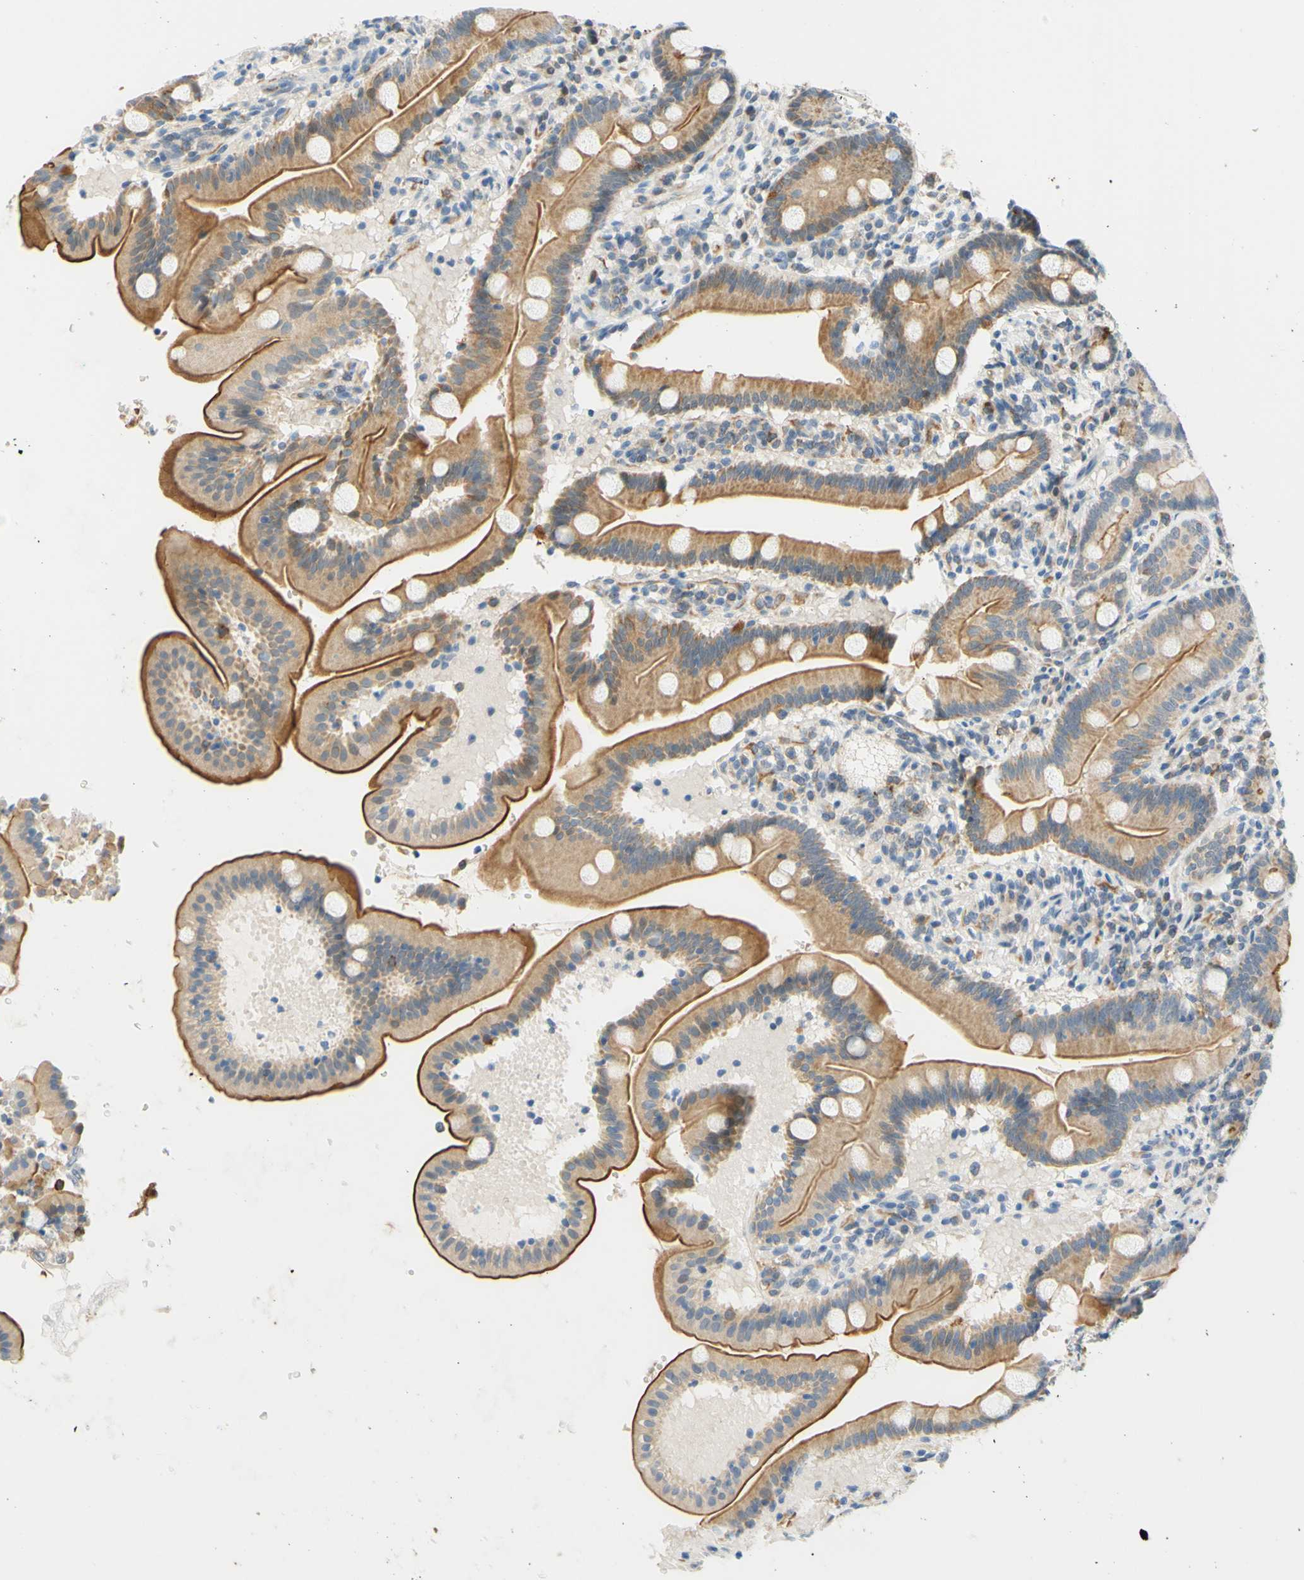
{"staining": {"intensity": "weak", "quantity": ">75%", "location": "cytoplasmic/membranous"}, "tissue": "duodenum", "cell_type": "Glandular cells", "image_type": "normal", "snomed": [{"axis": "morphology", "description": "Normal tissue, NOS"}, {"axis": "topography", "description": "Duodenum"}], "caption": "Duodenum stained with DAB immunohistochemistry (IHC) exhibits low levels of weak cytoplasmic/membranous expression in about >75% of glandular cells. Immunohistochemistry stains the protein of interest in brown and the nuclei are stained blue.", "gene": "TREM2", "patient": {"sex": "male", "age": 54}}